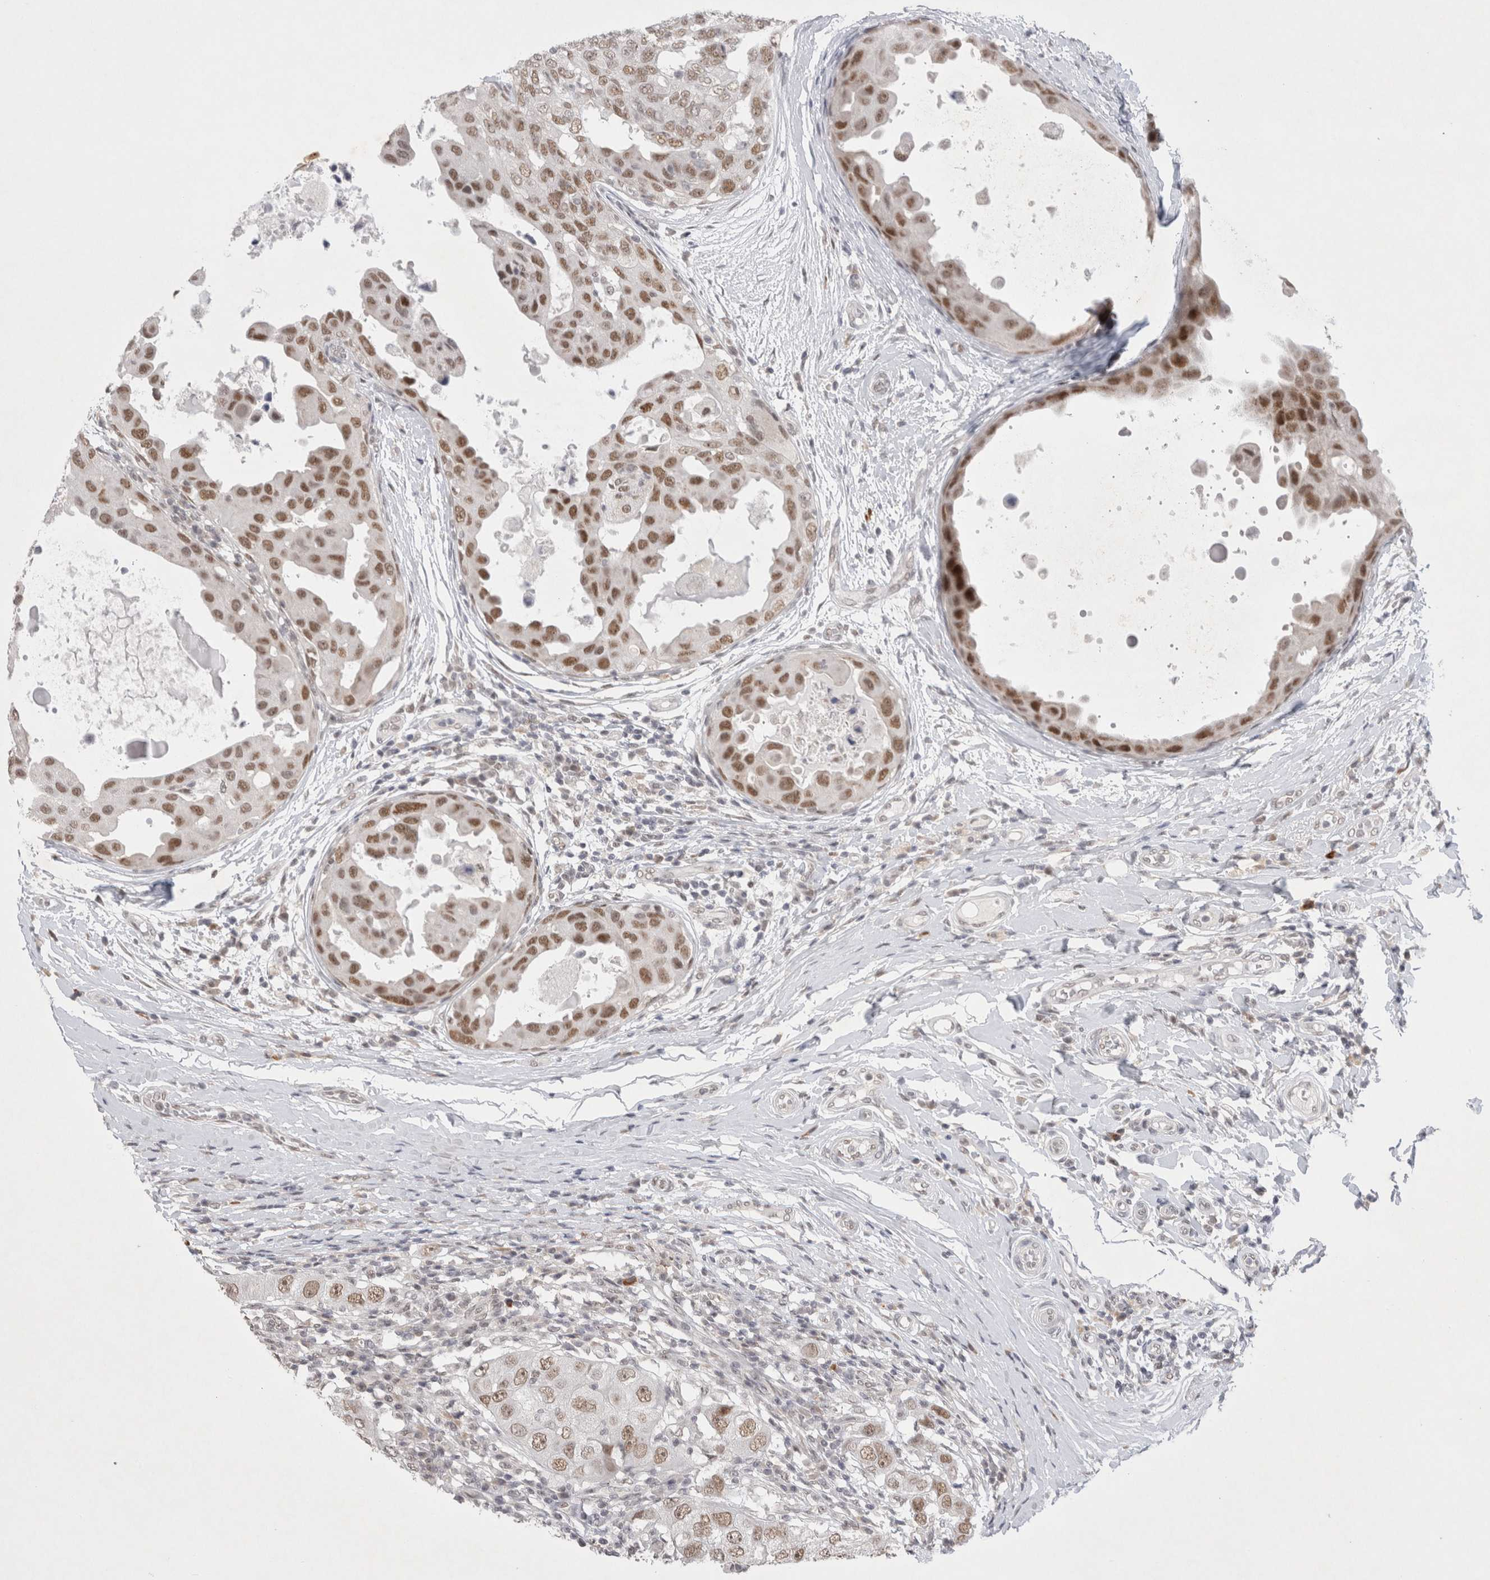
{"staining": {"intensity": "moderate", "quantity": ">75%", "location": "nuclear"}, "tissue": "breast cancer", "cell_type": "Tumor cells", "image_type": "cancer", "snomed": [{"axis": "morphology", "description": "Duct carcinoma"}, {"axis": "topography", "description": "Breast"}], "caption": "DAB immunohistochemical staining of human breast infiltrating ductal carcinoma exhibits moderate nuclear protein positivity in about >75% of tumor cells.", "gene": "RECQL4", "patient": {"sex": "female", "age": 27}}